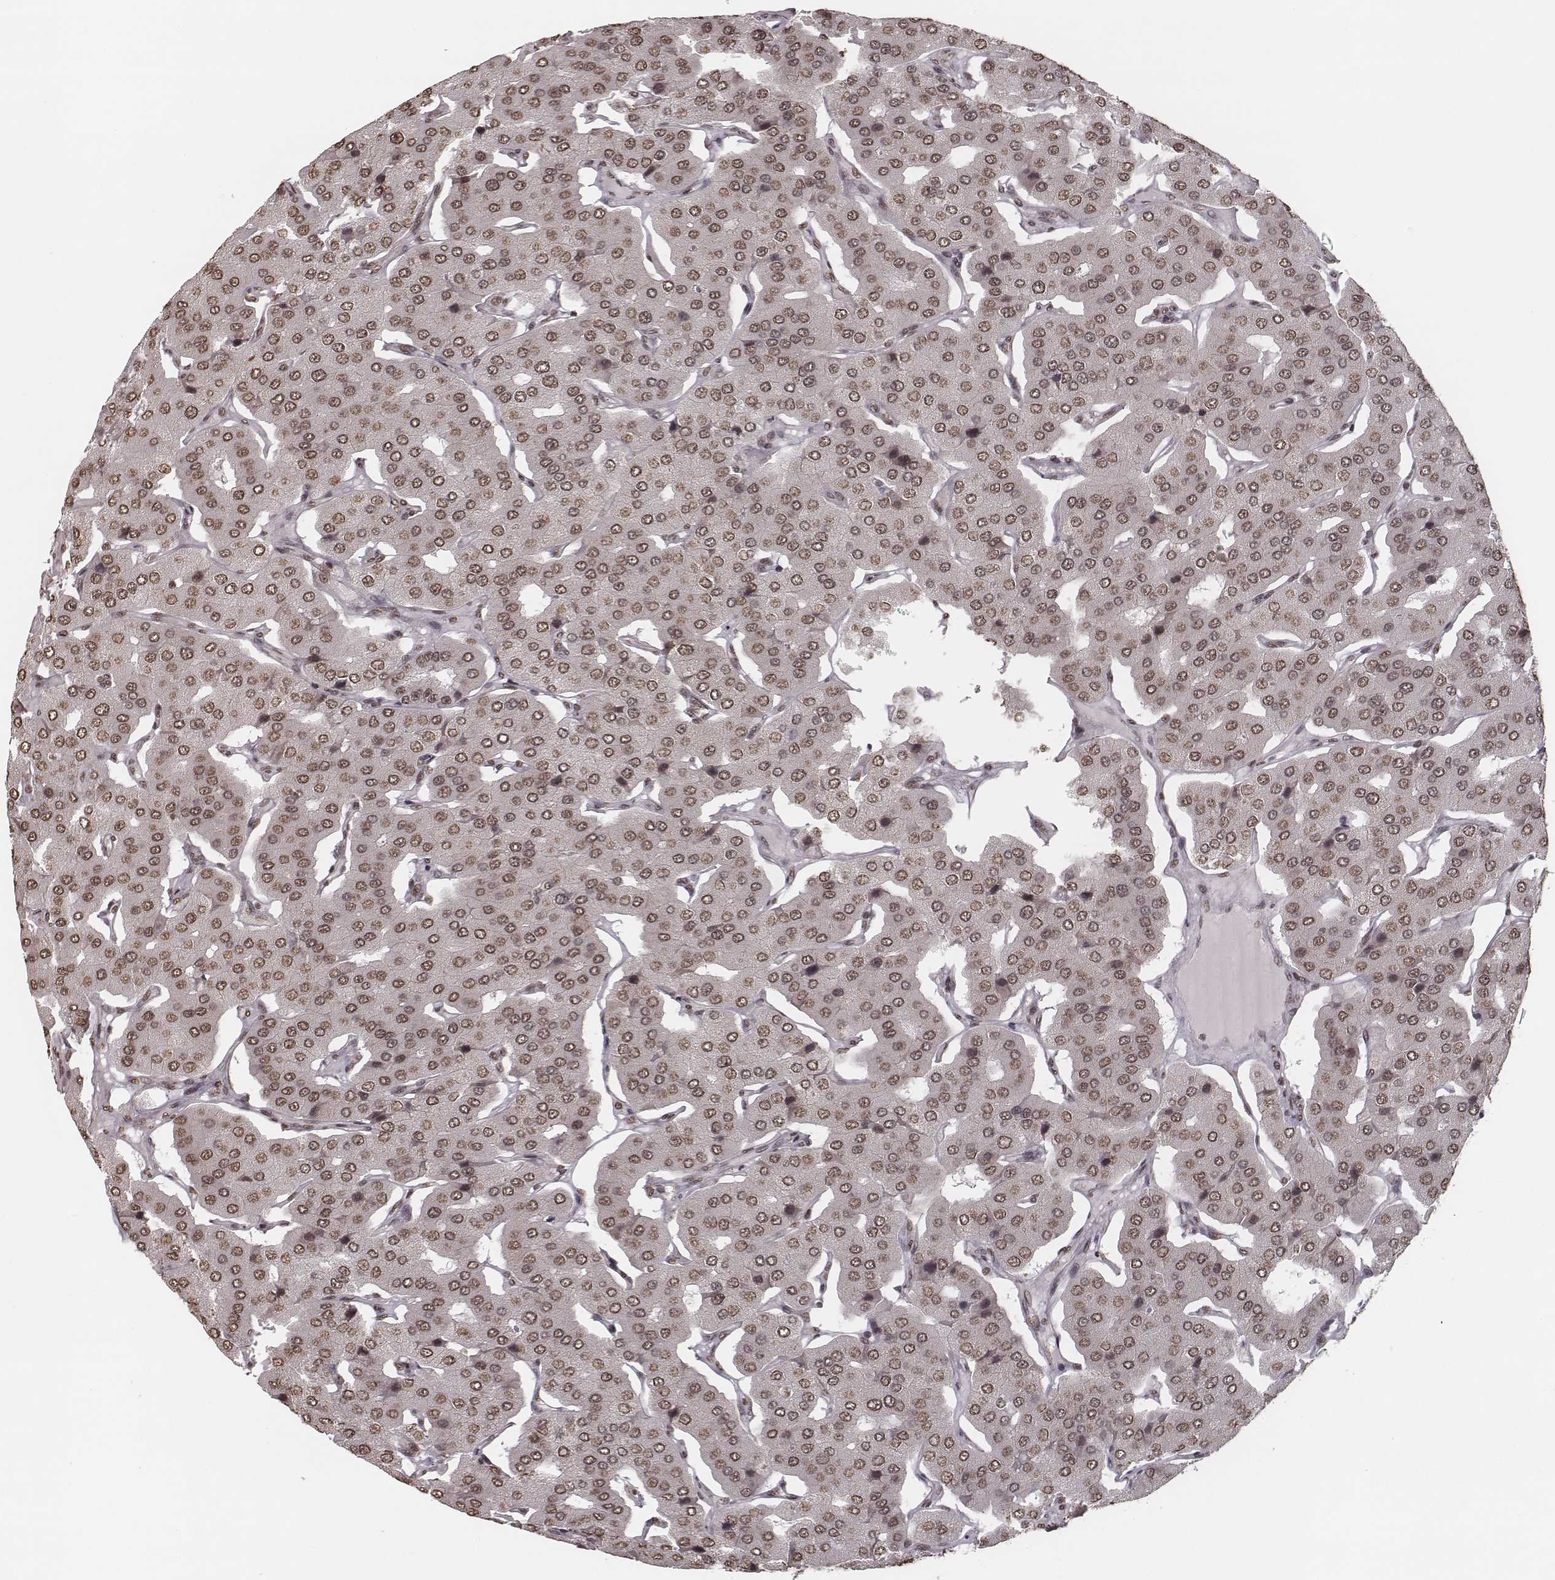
{"staining": {"intensity": "weak", "quantity": ">75%", "location": "nuclear"}, "tissue": "parathyroid gland", "cell_type": "Glandular cells", "image_type": "normal", "snomed": [{"axis": "morphology", "description": "Normal tissue, NOS"}, {"axis": "morphology", "description": "Adenoma, NOS"}, {"axis": "topography", "description": "Parathyroid gland"}], "caption": "Glandular cells display low levels of weak nuclear expression in about >75% of cells in normal human parathyroid gland.", "gene": "HMGA2", "patient": {"sex": "female", "age": 86}}